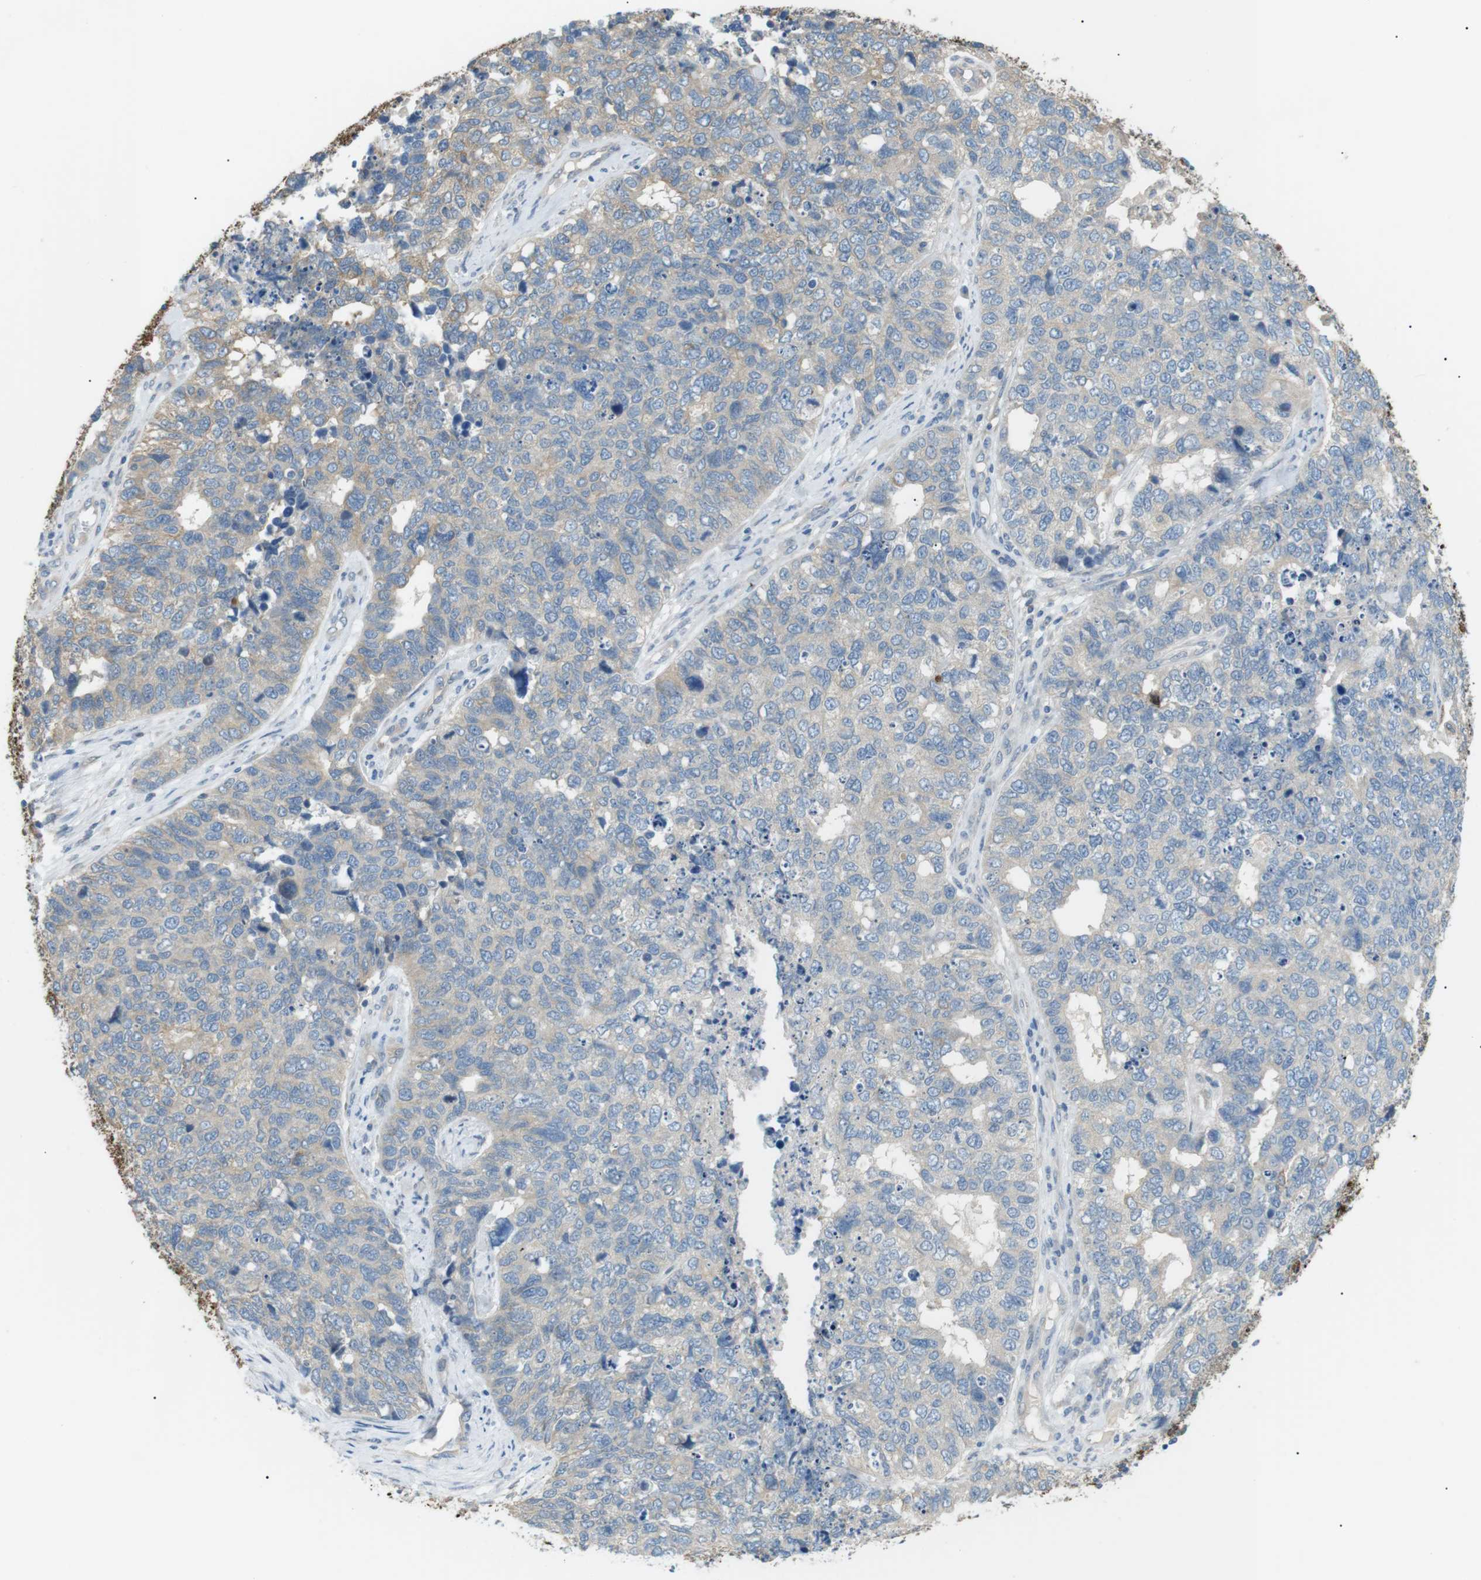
{"staining": {"intensity": "weak", "quantity": "<25%", "location": "cytoplasmic/membranous"}, "tissue": "cervical cancer", "cell_type": "Tumor cells", "image_type": "cancer", "snomed": [{"axis": "morphology", "description": "Squamous cell carcinoma, NOS"}, {"axis": "topography", "description": "Cervix"}], "caption": "The immunohistochemistry (IHC) micrograph has no significant expression in tumor cells of cervical cancer tissue.", "gene": "CDH26", "patient": {"sex": "female", "age": 63}}